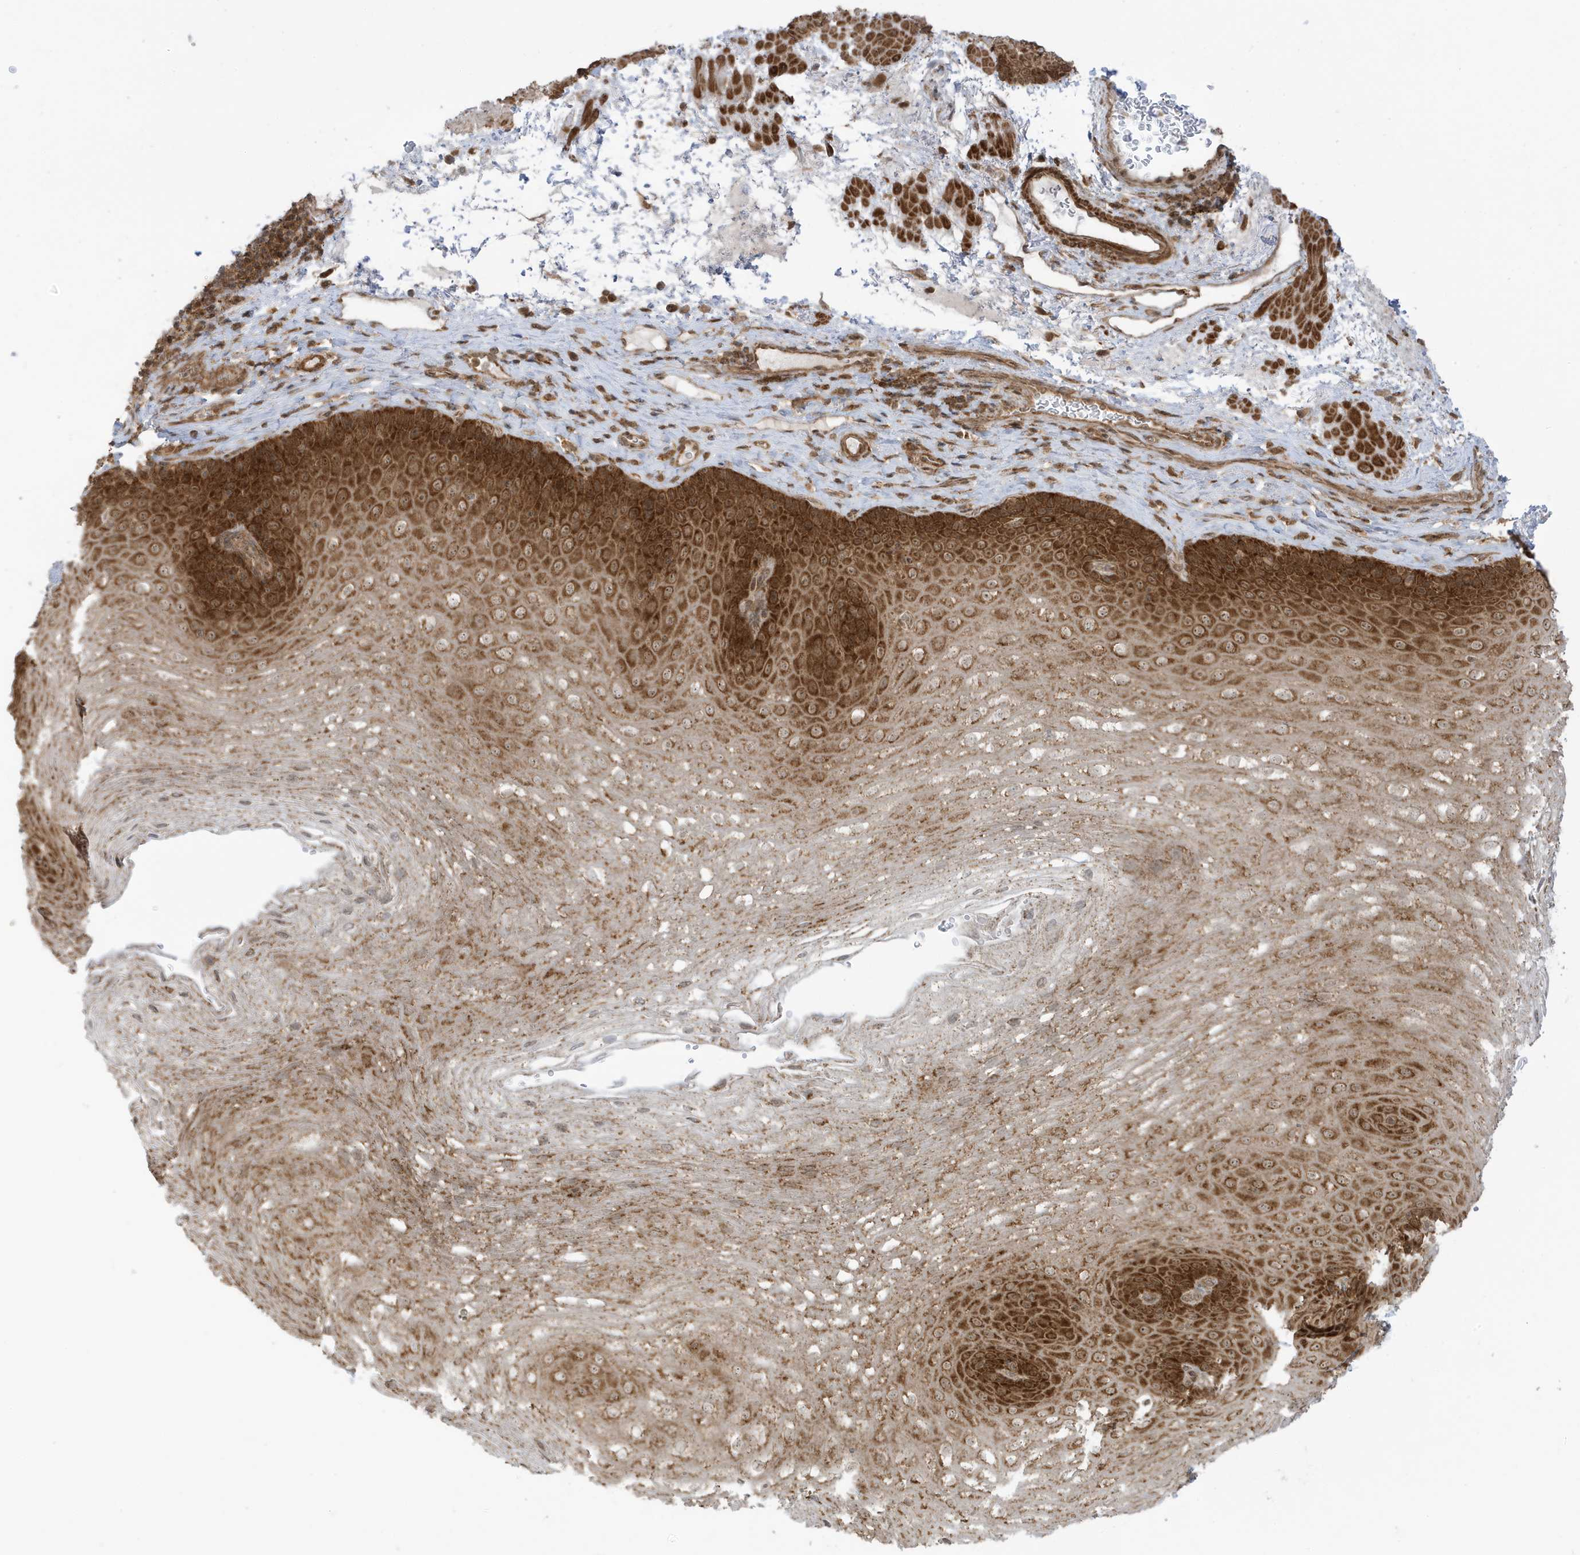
{"staining": {"intensity": "strong", "quantity": ">75%", "location": "cytoplasmic/membranous"}, "tissue": "esophagus", "cell_type": "Squamous epithelial cells", "image_type": "normal", "snomed": [{"axis": "morphology", "description": "Normal tissue, NOS"}, {"axis": "topography", "description": "Esophagus"}], "caption": "Esophagus stained with DAB immunohistochemistry reveals high levels of strong cytoplasmic/membranous expression in approximately >75% of squamous epithelial cells. The staining was performed using DAB, with brown indicating positive protein expression. Nuclei are stained blue with hematoxylin.", "gene": "DHX36", "patient": {"sex": "female", "age": 66}}